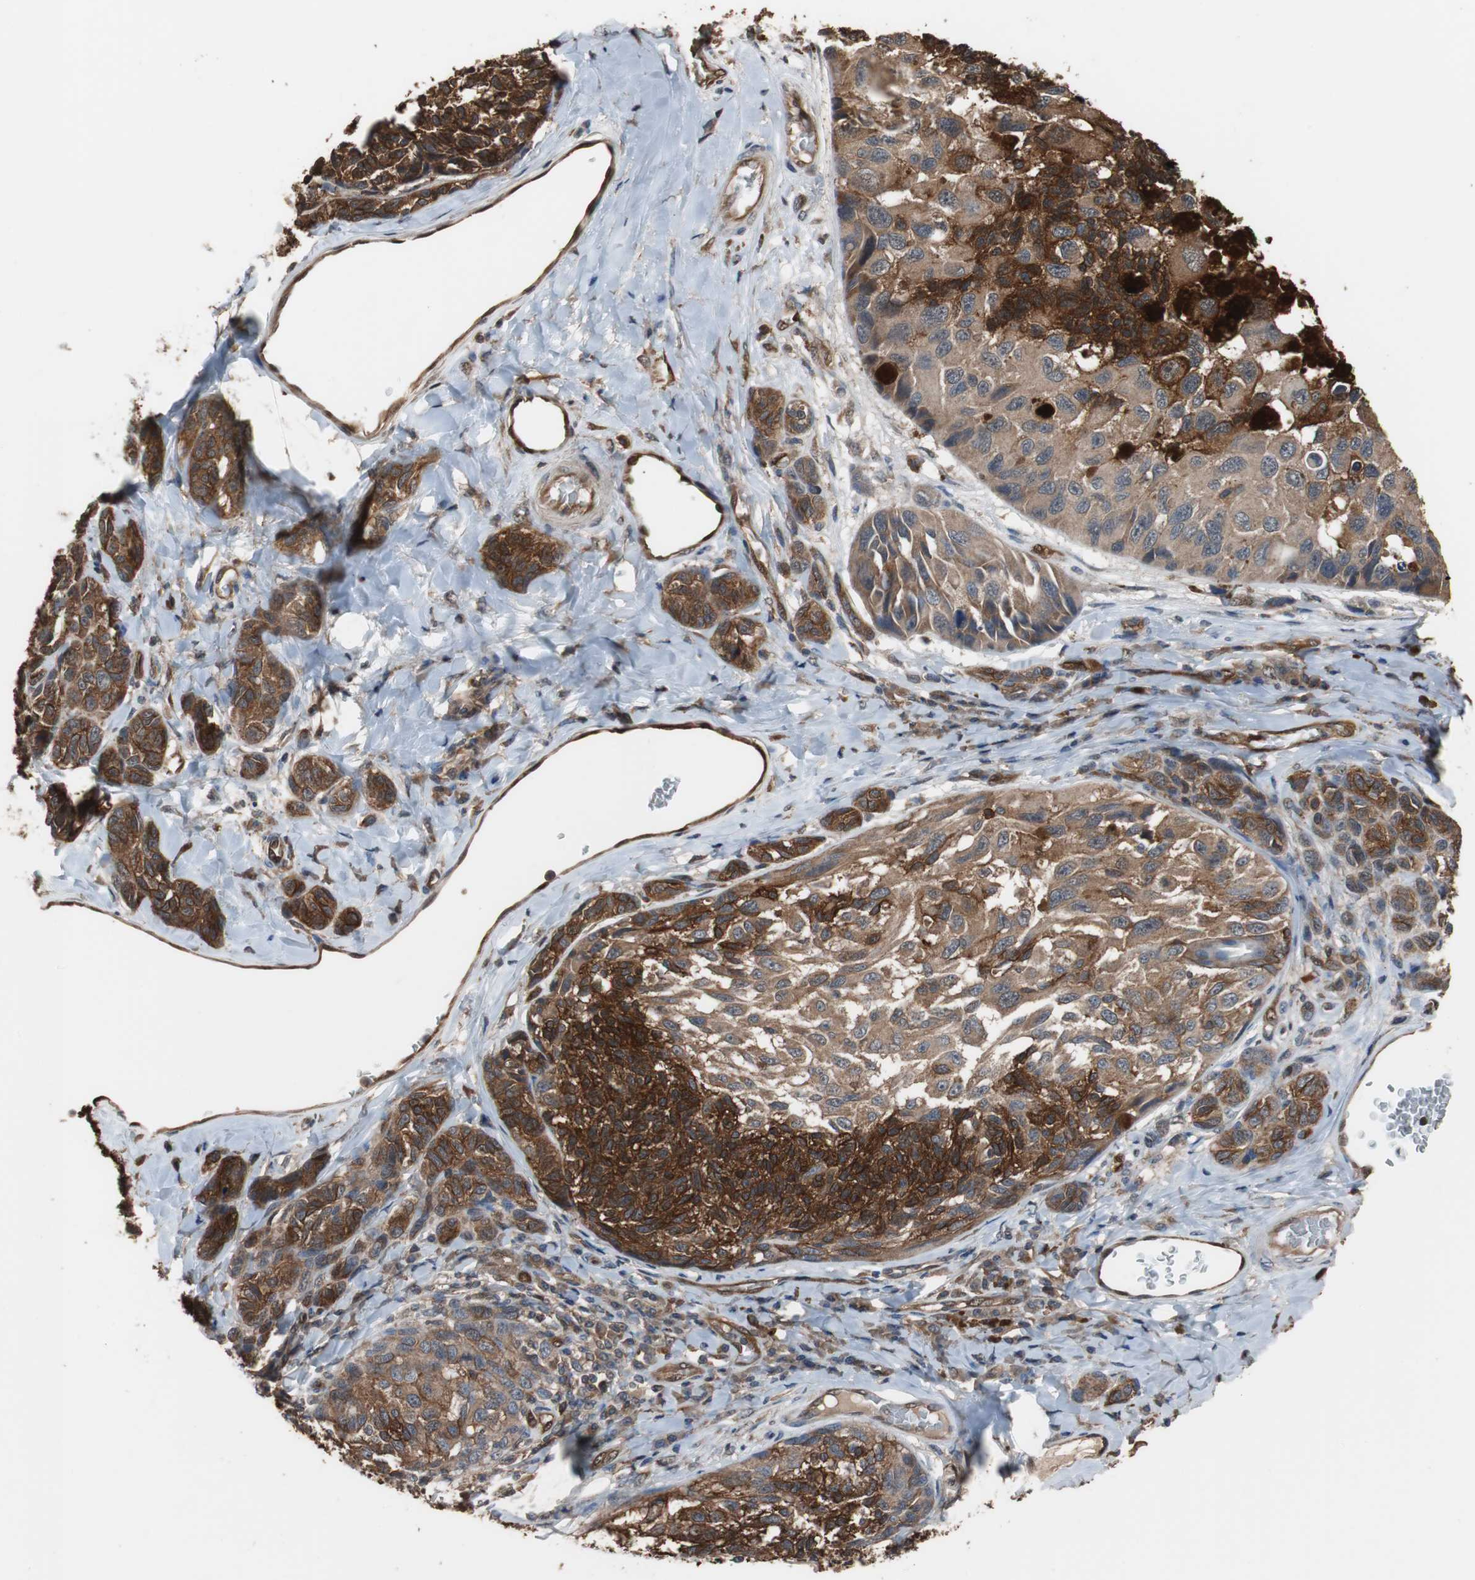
{"staining": {"intensity": "strong", "quantity": ">75%", "location": "cytoplasmic/membranous"}, "tissue": "melanoma", "cell_type": "Tumor cells", "image_type": "cancer", "snomed": [{"axis": "morphology", "description": "Malignant melanoma, NOS"}, {"axis": "topography", "description": "Skin"}], "caption": "A high-resolution histopathology image shows immunohistochemistry staining of malignant melanoma, which reveals strong cytoplasmic/membranous staining in approximately >75% of tumor cells.", "gene": "NDRG1", "patient": {"sex": "female", "age": 73}}